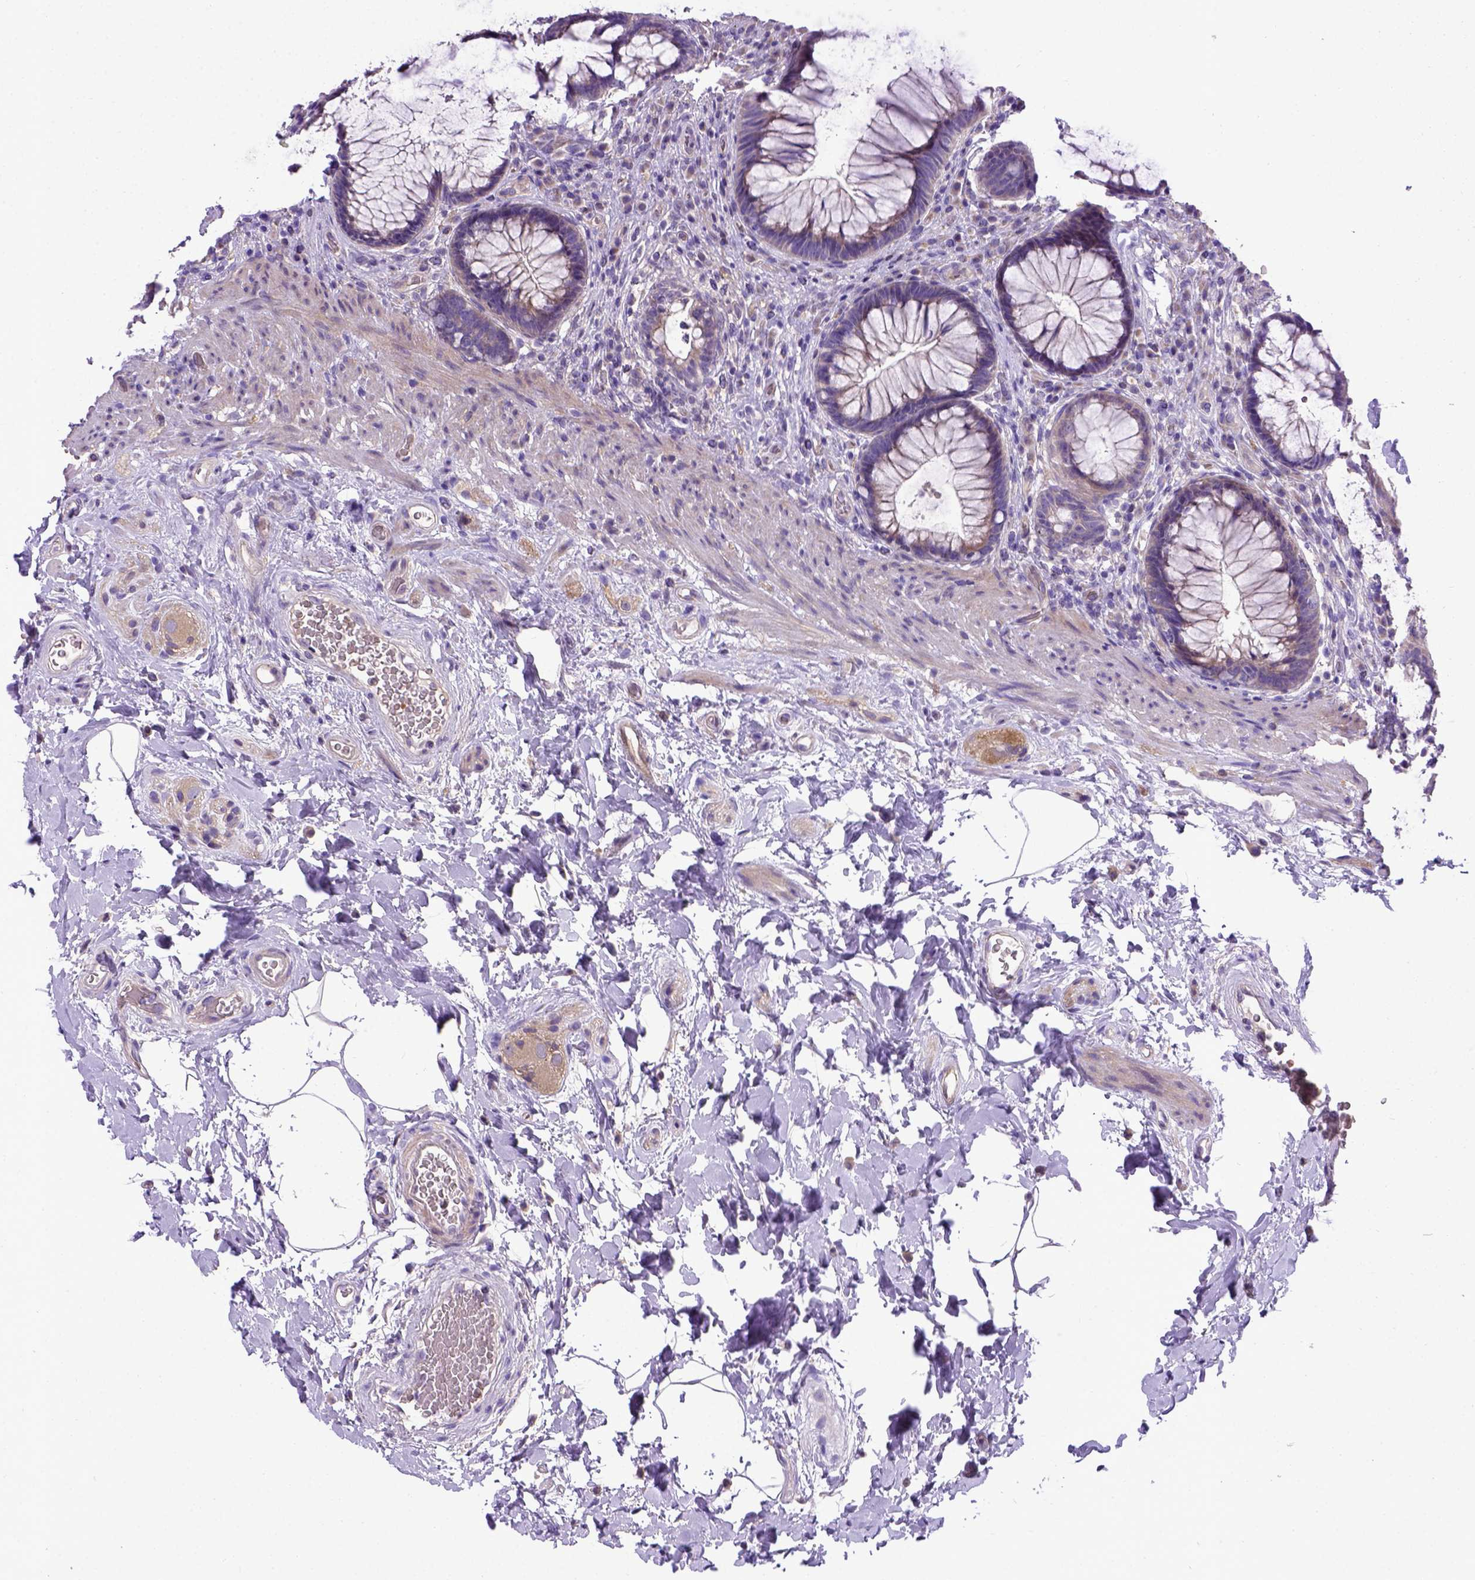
{"staining": {"intensity": "negative", "quantity": "none", "location": "none"}, "tissue": "rectum", "cell_type": "Glandular cells", "image_type": "normal", "snomed": [{"axis": "morphology", "description": "Normal tissue, NOS"}, {"axis": "topography", "description": "Smooth muscle"}, {"axis": "topography", "description": "Rectum"}], "caption": "DAB immunohistochemical staining of unremarkable rectum demonstrates no significant expression in glandular cells. Nuclei are stained in blue.", "gene": "ADAM12", "patient": {"sex": "male", "age": 53}}